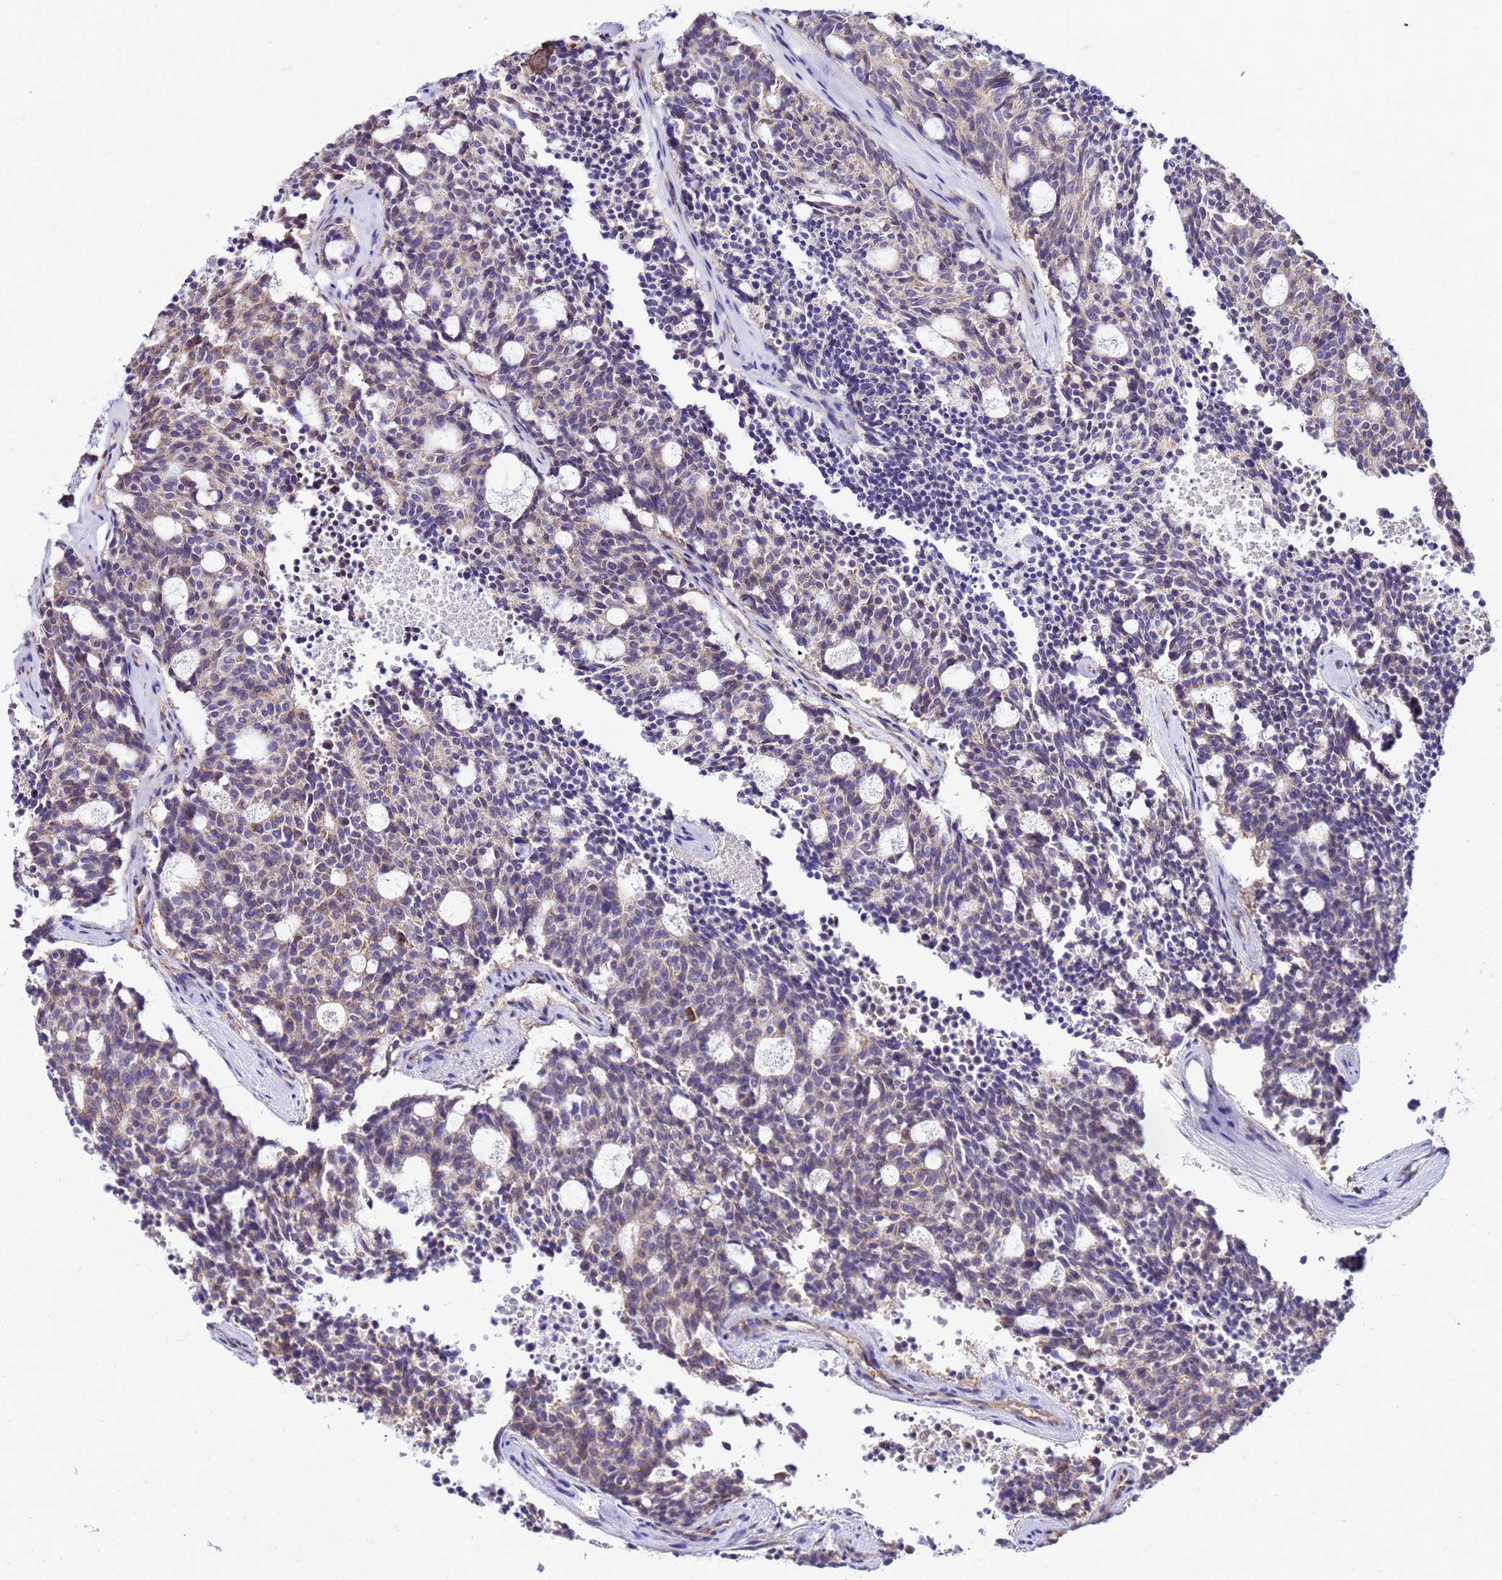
{"staining": {"intensity": "weak", "quantity": "<25%", "location": "cytoplasmic/membranous"}, "tissue": "carcinoid", "cell_type": "Tumor cells", "image_type": "cancer", "snomed": [{"axis": "morphology", "description": "Carcinoid, malignant, NOS"}, {"axis": "topography", "description": "Pancreas"}], "caption": "IHC of carcinoid (malignant) demonstrates no staining in tumor cells.", "gene": "DBNDD2", "patient": {"sex": "female", "age": 54}}